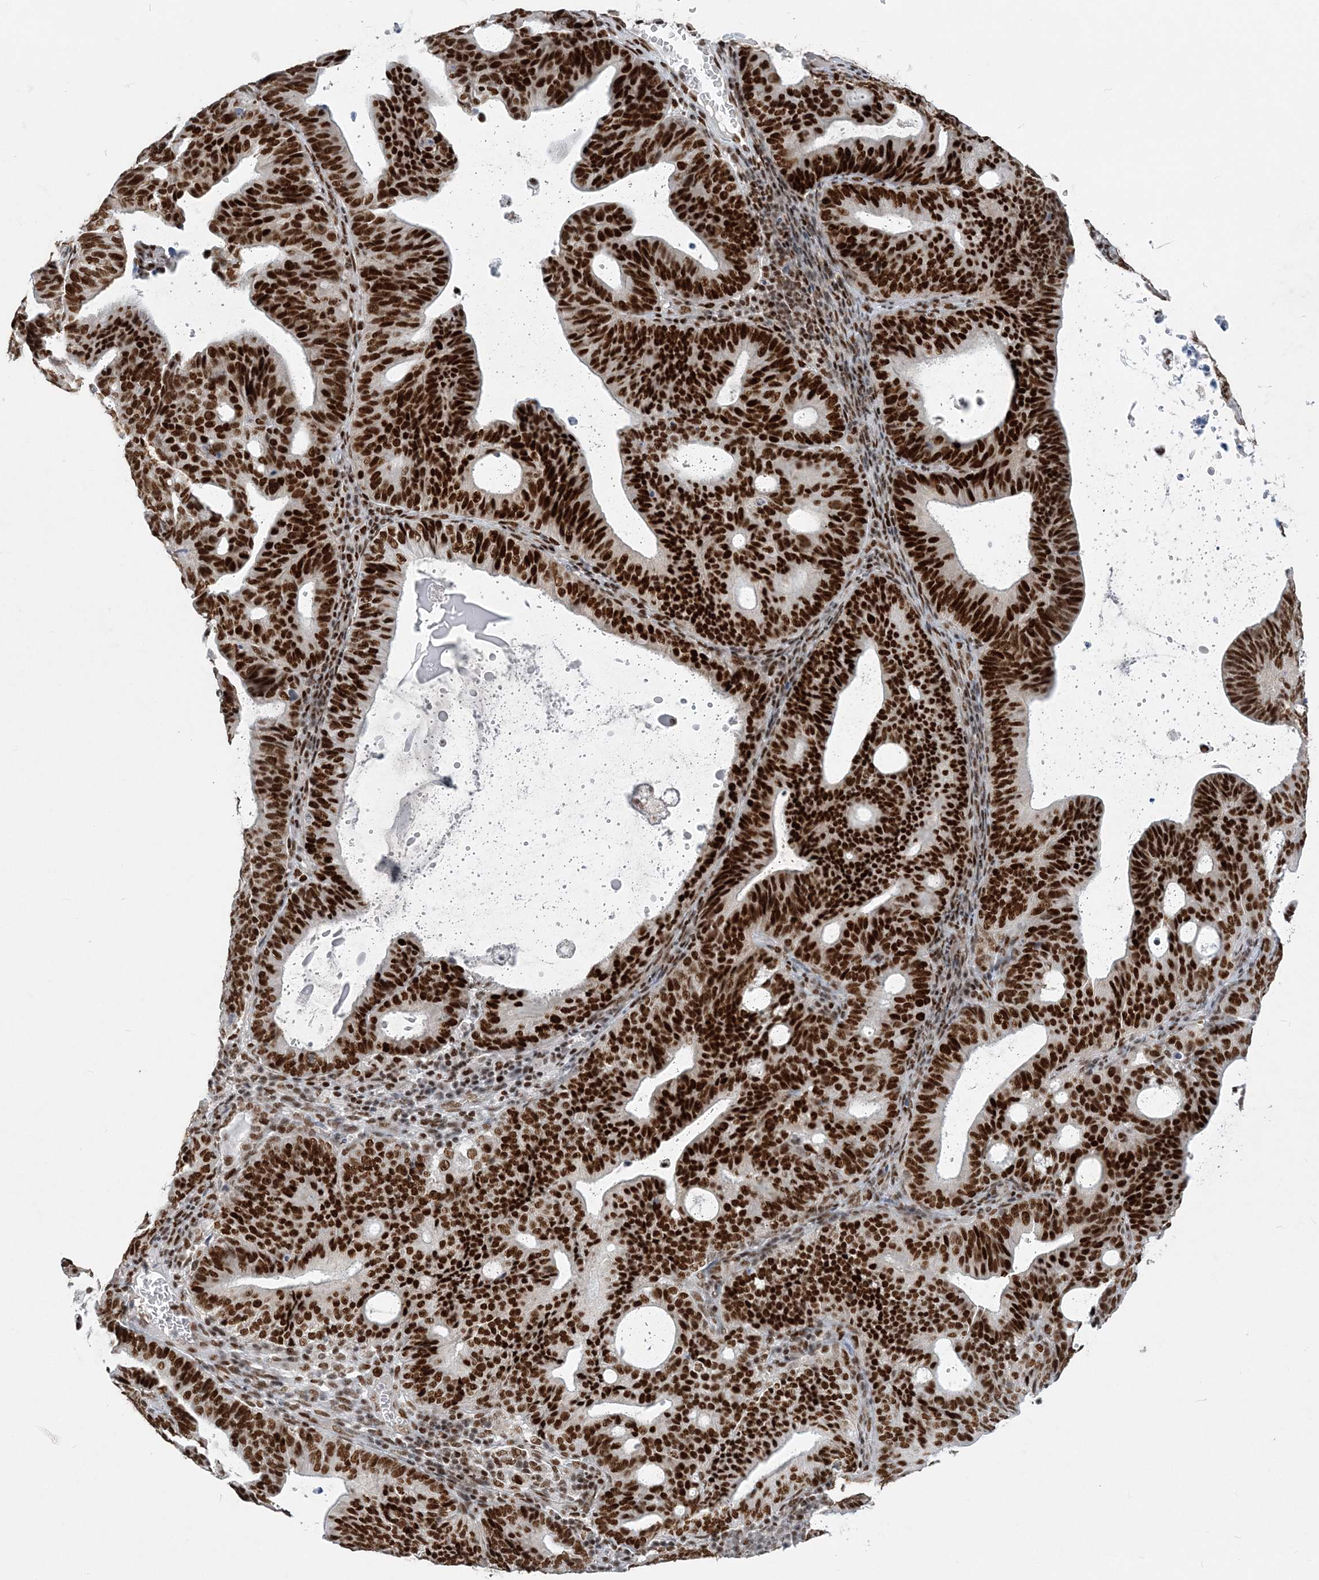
{"staining": {"intensity": "strong", "quantity": ">75%", "location": "nuclear"}, "tissue": "endometrial cancer", "cell_type": "Tumor cells", "image_type": "cancer", "snomed": [{"axis": "morphology", "description": "Adenocarcinoma, NOS"}, {"axis": "topography", "description": "Uterus"}], "caption": "High-magnification brightfield microscopy of endometrial cancer (adenocarcinoma) stained with DAB (3,3'-diaminobenzidine) (brown) and counterstained with hematoxylin (blue). tumor cells exhibit strong nuclear staining is seen in approximately>75% of cells.", "gene": "ZBTB7A", "patient": {"sex": "female", "age": 83}}